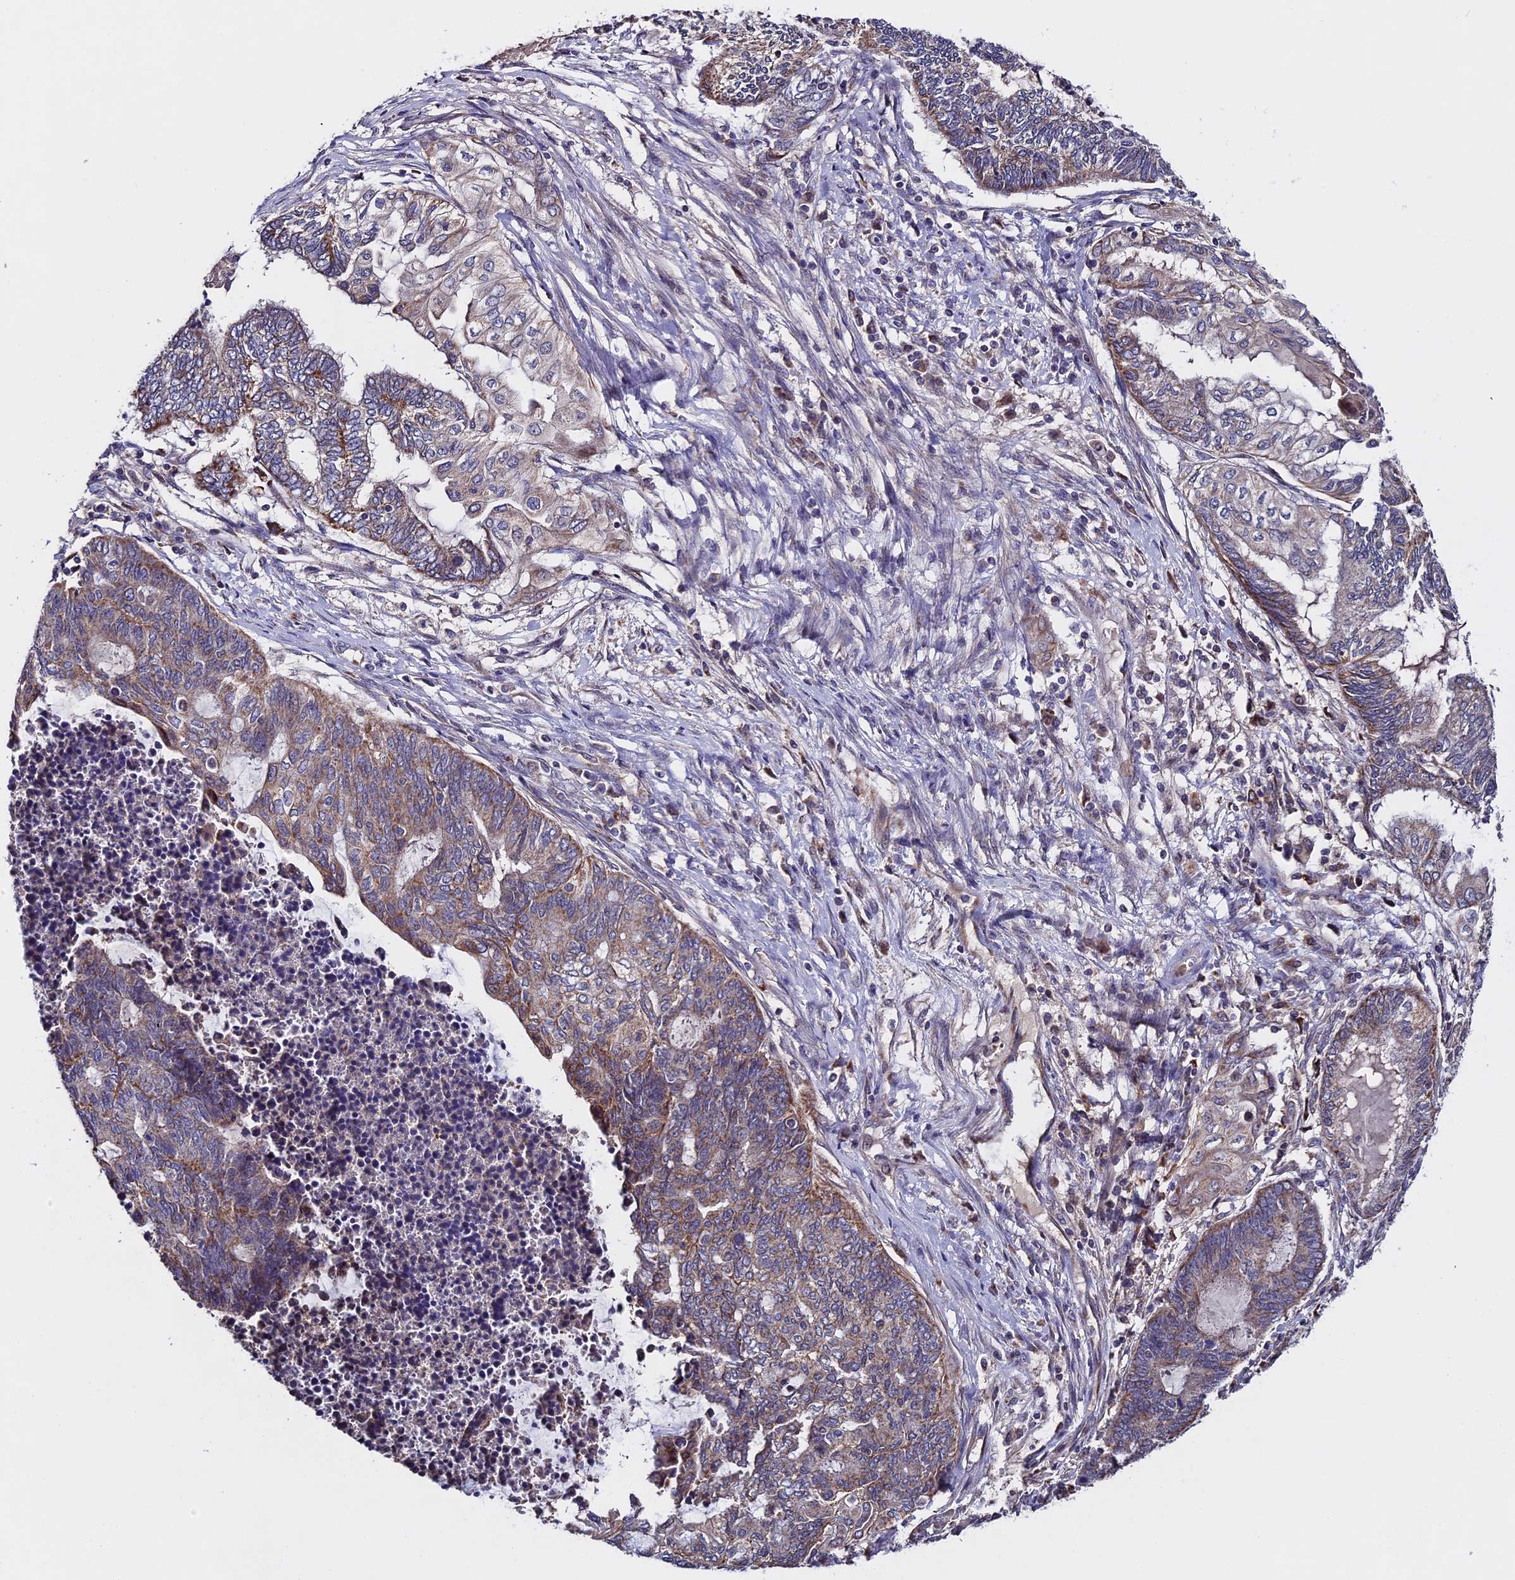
{"staining": {"intensity": "moderate", "quantity": "<25%", "location": "cytoplasmic/membranous"}, "tissue": "endometrial cancer", "cell_type": "Tumor cells", "image_type": "cancer", "snomed": [{"axis": "morphology", "description": "Adenocarcinoma, NOS"}, {"axis": "topography", "description": "Uterus"}, {"axis": "topography", "description": "Endometrium"}], "caption": "Protein staining of adenocarcinoma (endometrial) tissue exhibits moderate cytoplasmic/membranous expression in about <25% of tumor cells.", "gene": "RNF17", "patient": {"sex": "female", "age": 70}}